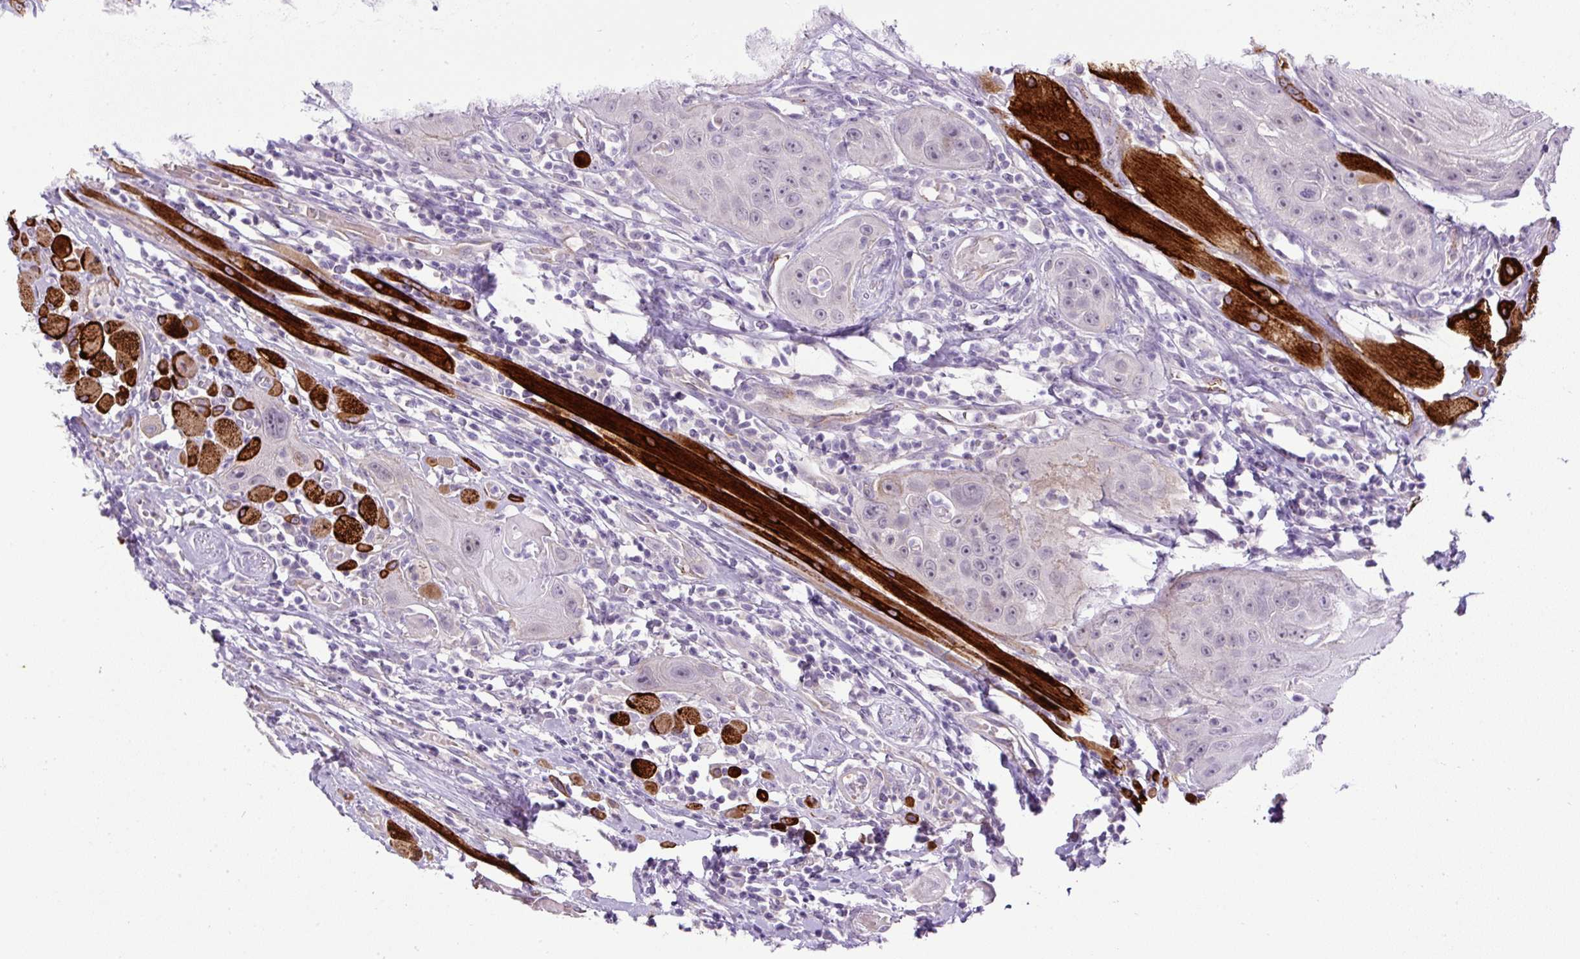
{"staining": {"intensity": "negative", "quantity": "none", "location": "none"}, "tissue": "head and neck cancer", "cell_type": "Tumor cells", "image_type": "cancer", "snomed": [{"axis": "morphology", "description": "Squamous cell carcinoma, NOS"}, {"axis": "topography", "description": "Head-Neck"}], "caption": "Tumor cells are negative for protein expression in human head and neck cancer.", "gene": "LEFTY2", "patient": {"sex": "female", "age": 59}}